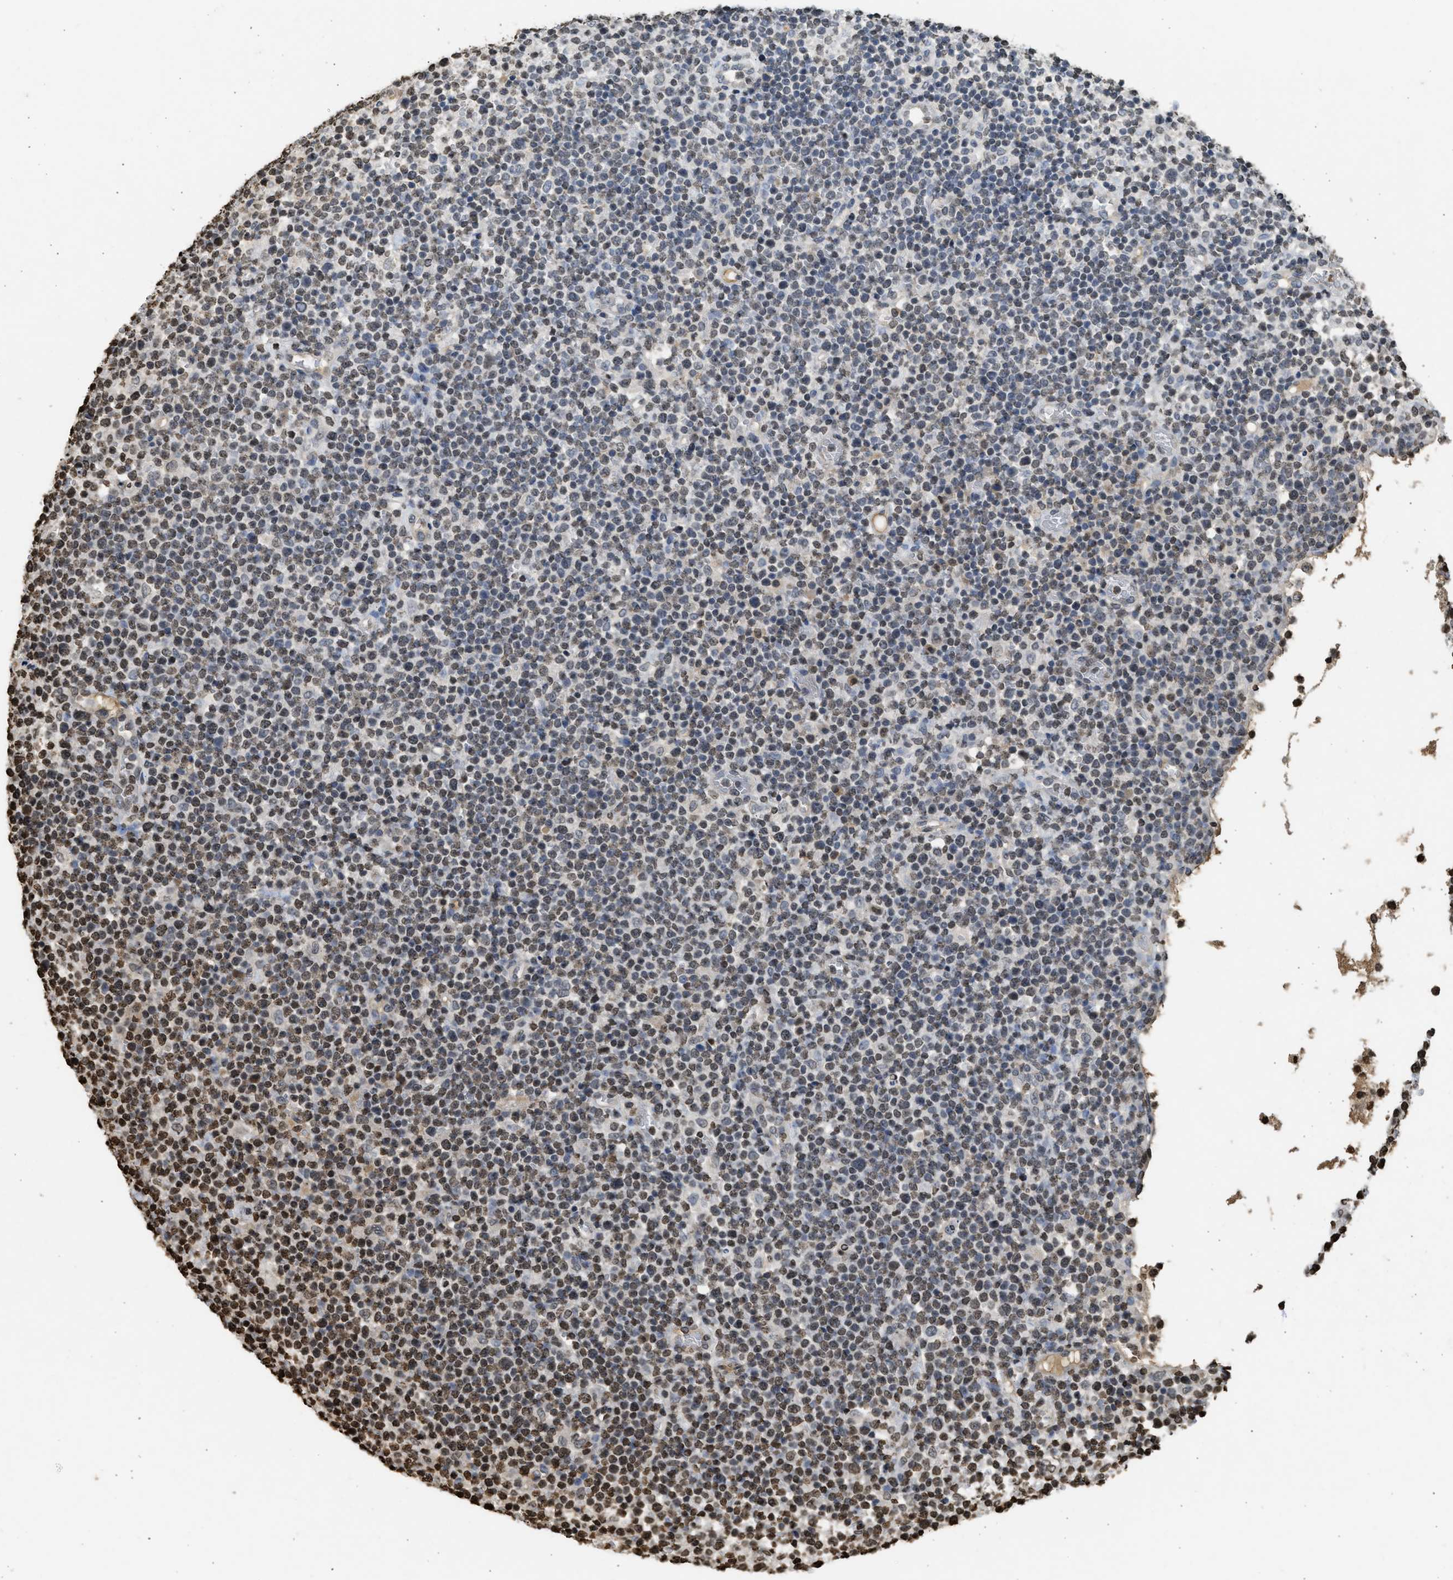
{"staining": {"intensity": "moderate", "quantity": "<25%", "location": "nuclear"}, "tissue": "lymphoma", "cell_type": "Tumor cells", "image_type": "cancer", "snomed": [{"axis": "morphology", "description": "Malignant lymphoma, non-Hodgkin's type, High grade"}, {"axis": "topography", "description": "Lymph node"}], "caption": "This micrograph reveals lymphoma stained with immunohistochemistry (IHC) to label a protein in brown. The nuclear of tumor cells show moderate positivity for the protein. Nuclei are counter-stained blue.", "gene": "RRAGC", "patient": {"sex": "male", "age": 61}}